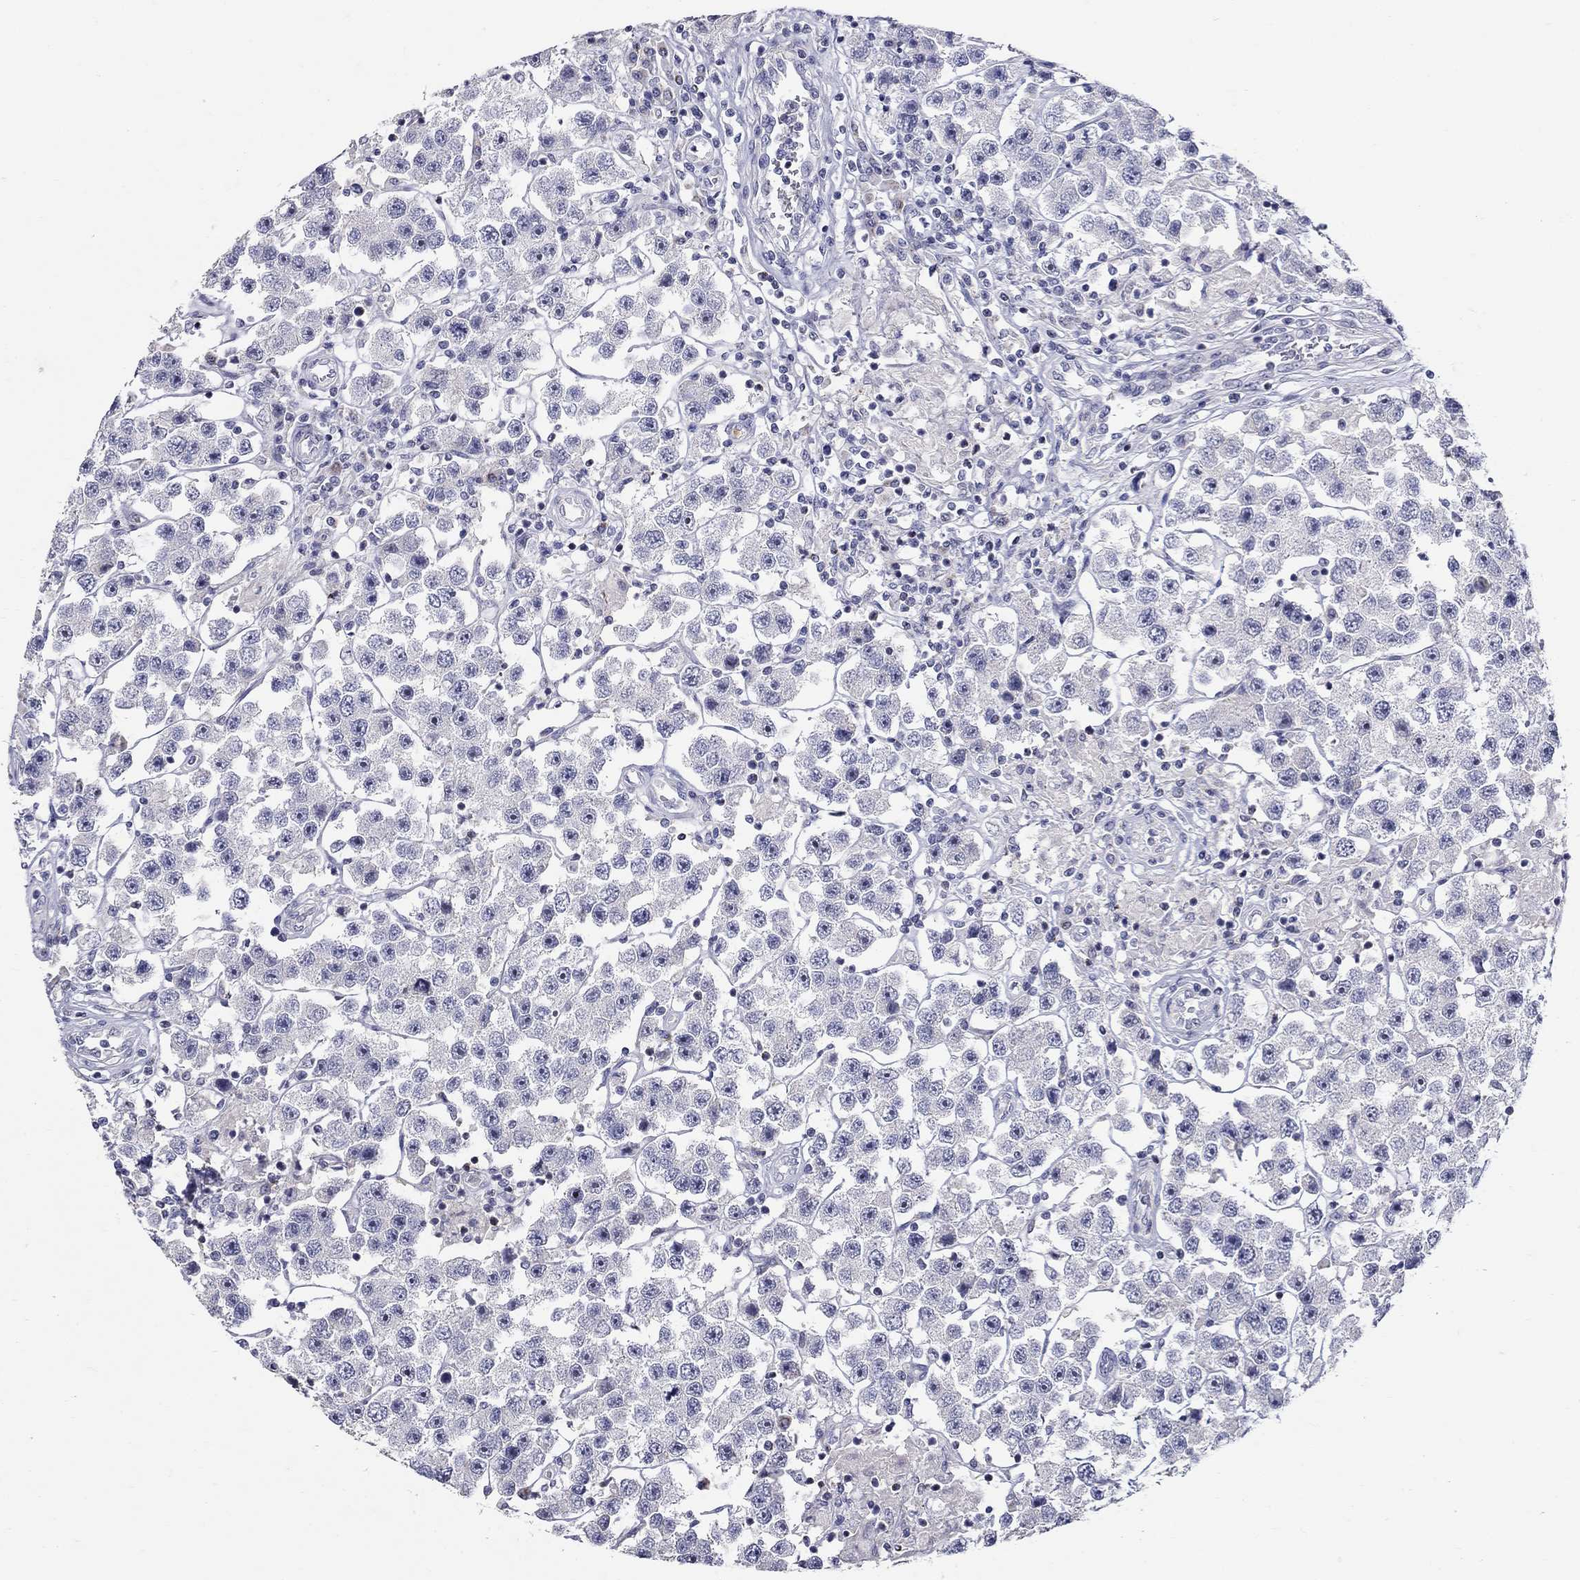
{"staining": {"intensity": "negative", "quantity": "none", "location": "none"}, "tissue": "testis cancer", "cell_type": "Tumor cells", "image_type": "cancer", "snomed": [{"axis": "morphology", "description": "Seminoma, NOS"}, {"axis": "topography", "description": "Testis"}], "caption": "Protein analysis of testis cancer demonstrates no significant staining in tumor cells.", "gene": "HMX2", "patient": {"sex": "male", "age": 45}}